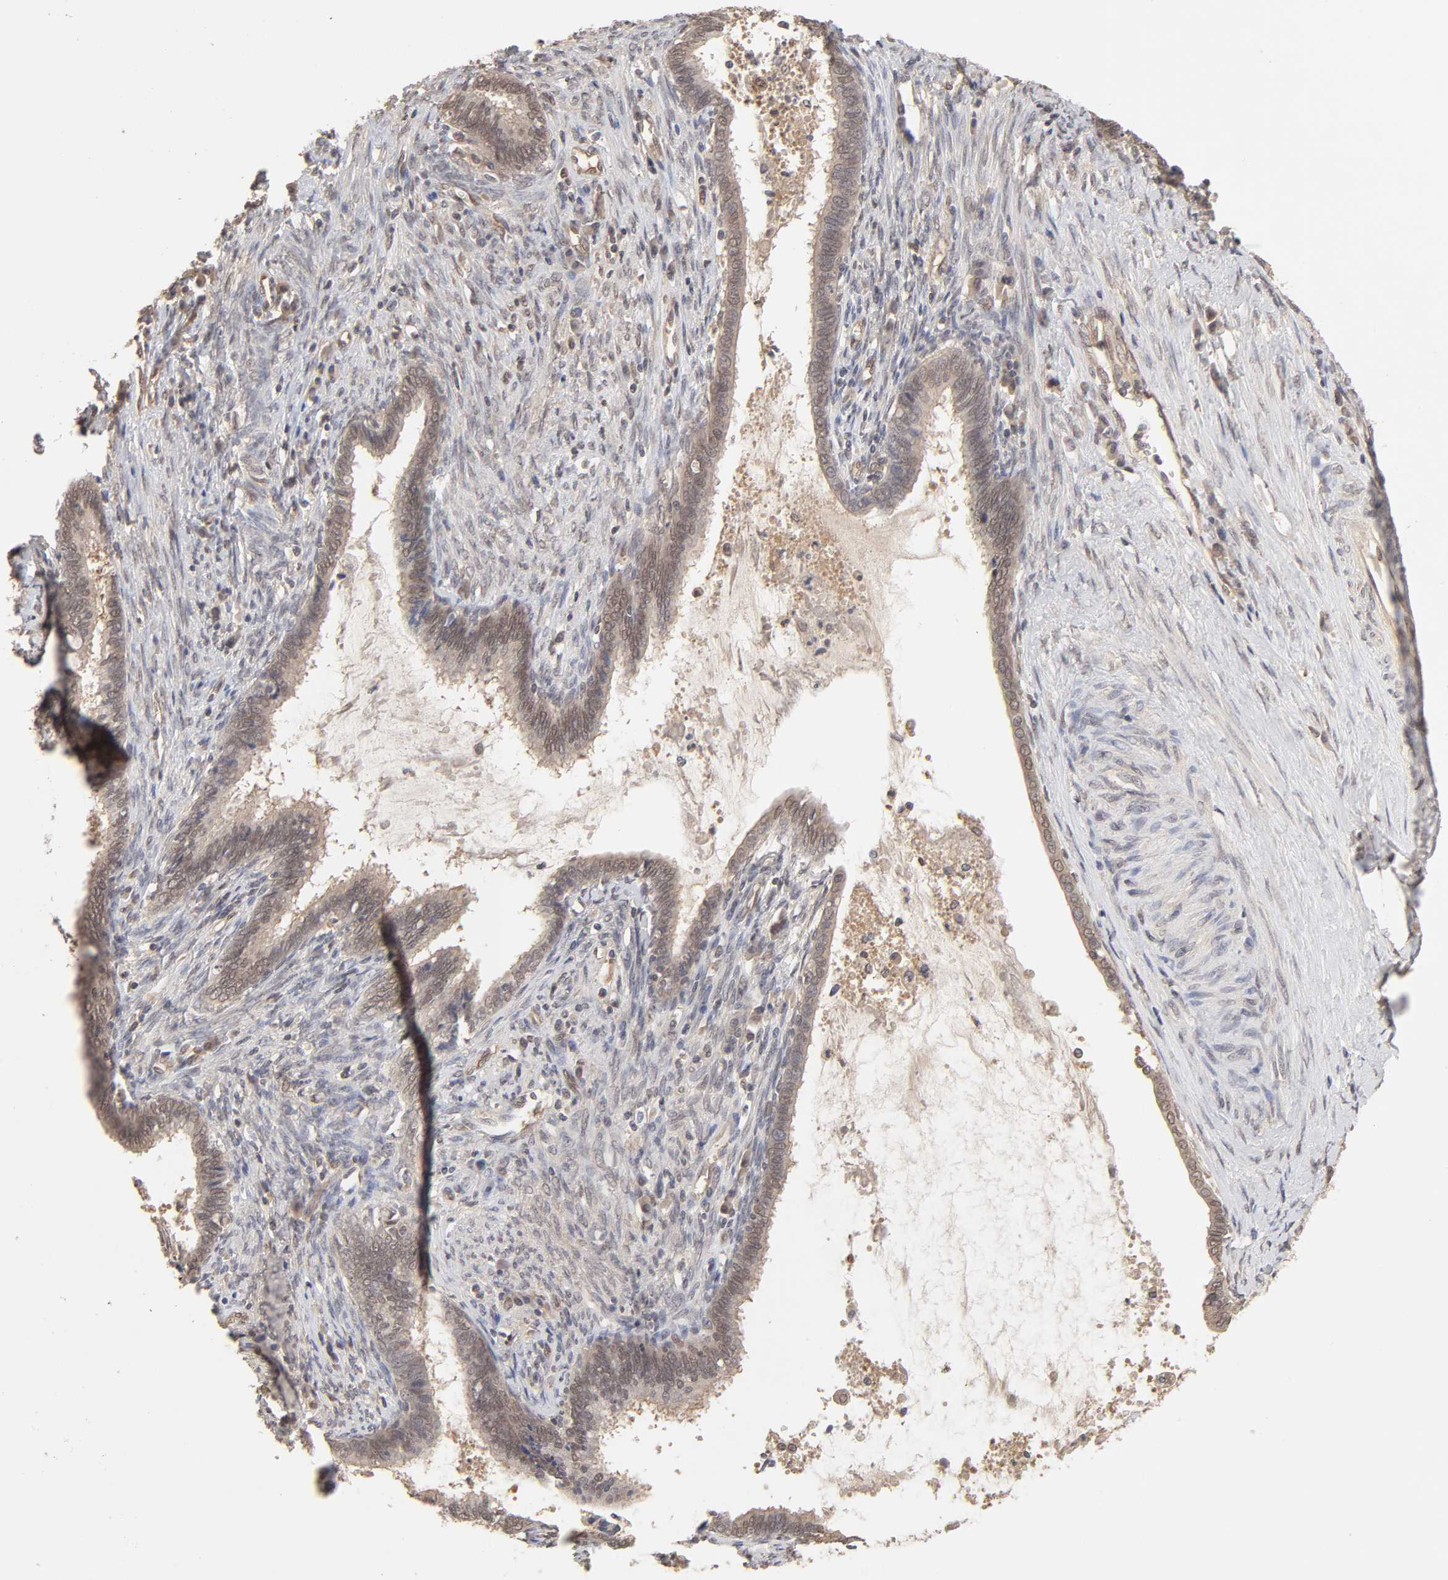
{"staining": {"intensity": "moderate", "quantity": ">75%", "location": "cytoplasmic/membranous"}, "tissue": "cervical cancer", "cell_type": "Tumor cells", "image_type": "cancer", "snomed": [{"axis": "morphology", "description": "Adenocarcinoma, NOS"}, {"axis": "topography", "description": "Cervix"}], "caption": "Immunohistochemical staining of human cervical cancer (adenocarcinoma) exhibits medium levels of moderate cytoplasmic/membranous staining in approximately >75% of tumor cells.", "gene": "MAPK1", "patient": {"sex": "female", "age": 44}}